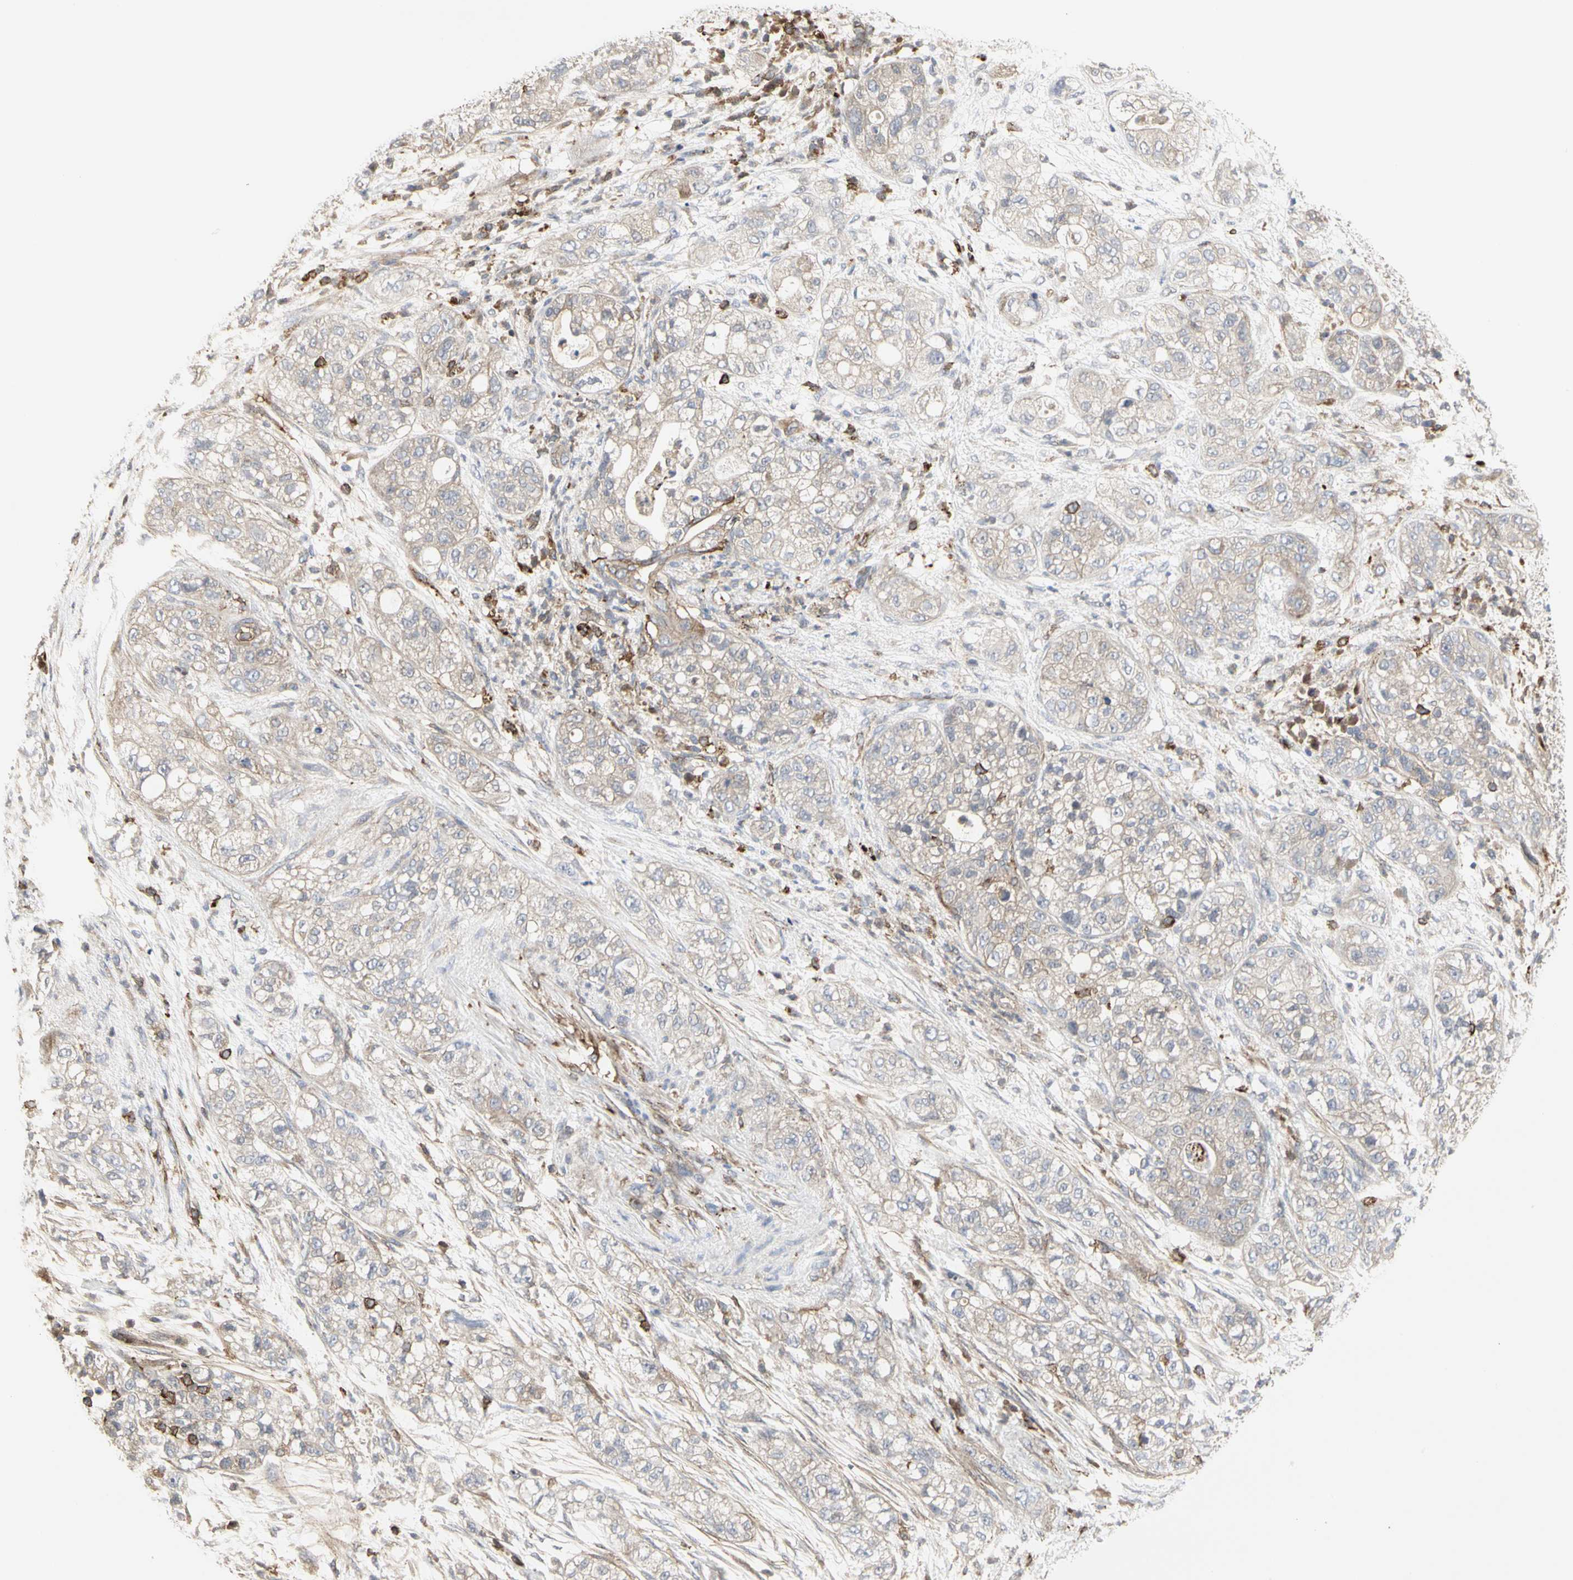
{"staining": {"intensity": "negative", "quantity": "none", "location": "none"}, "tissue": "pancreatic cancer", "cell_type": "Tumor cells", "image_type": "cancer", "snomed": [{"axis": "morphology", "description": "Adenocarcinoma, NOS"}, {"axis": "topography", "description": "Pancreas"}], "caption": "This is an immunohistochemistry photomicrograph of human pancreatic cancer (adenocarcinoma). There is no expression in tumor cells.", "gene": "NAPG", "patient": {"sex": "female", "age": 78}}